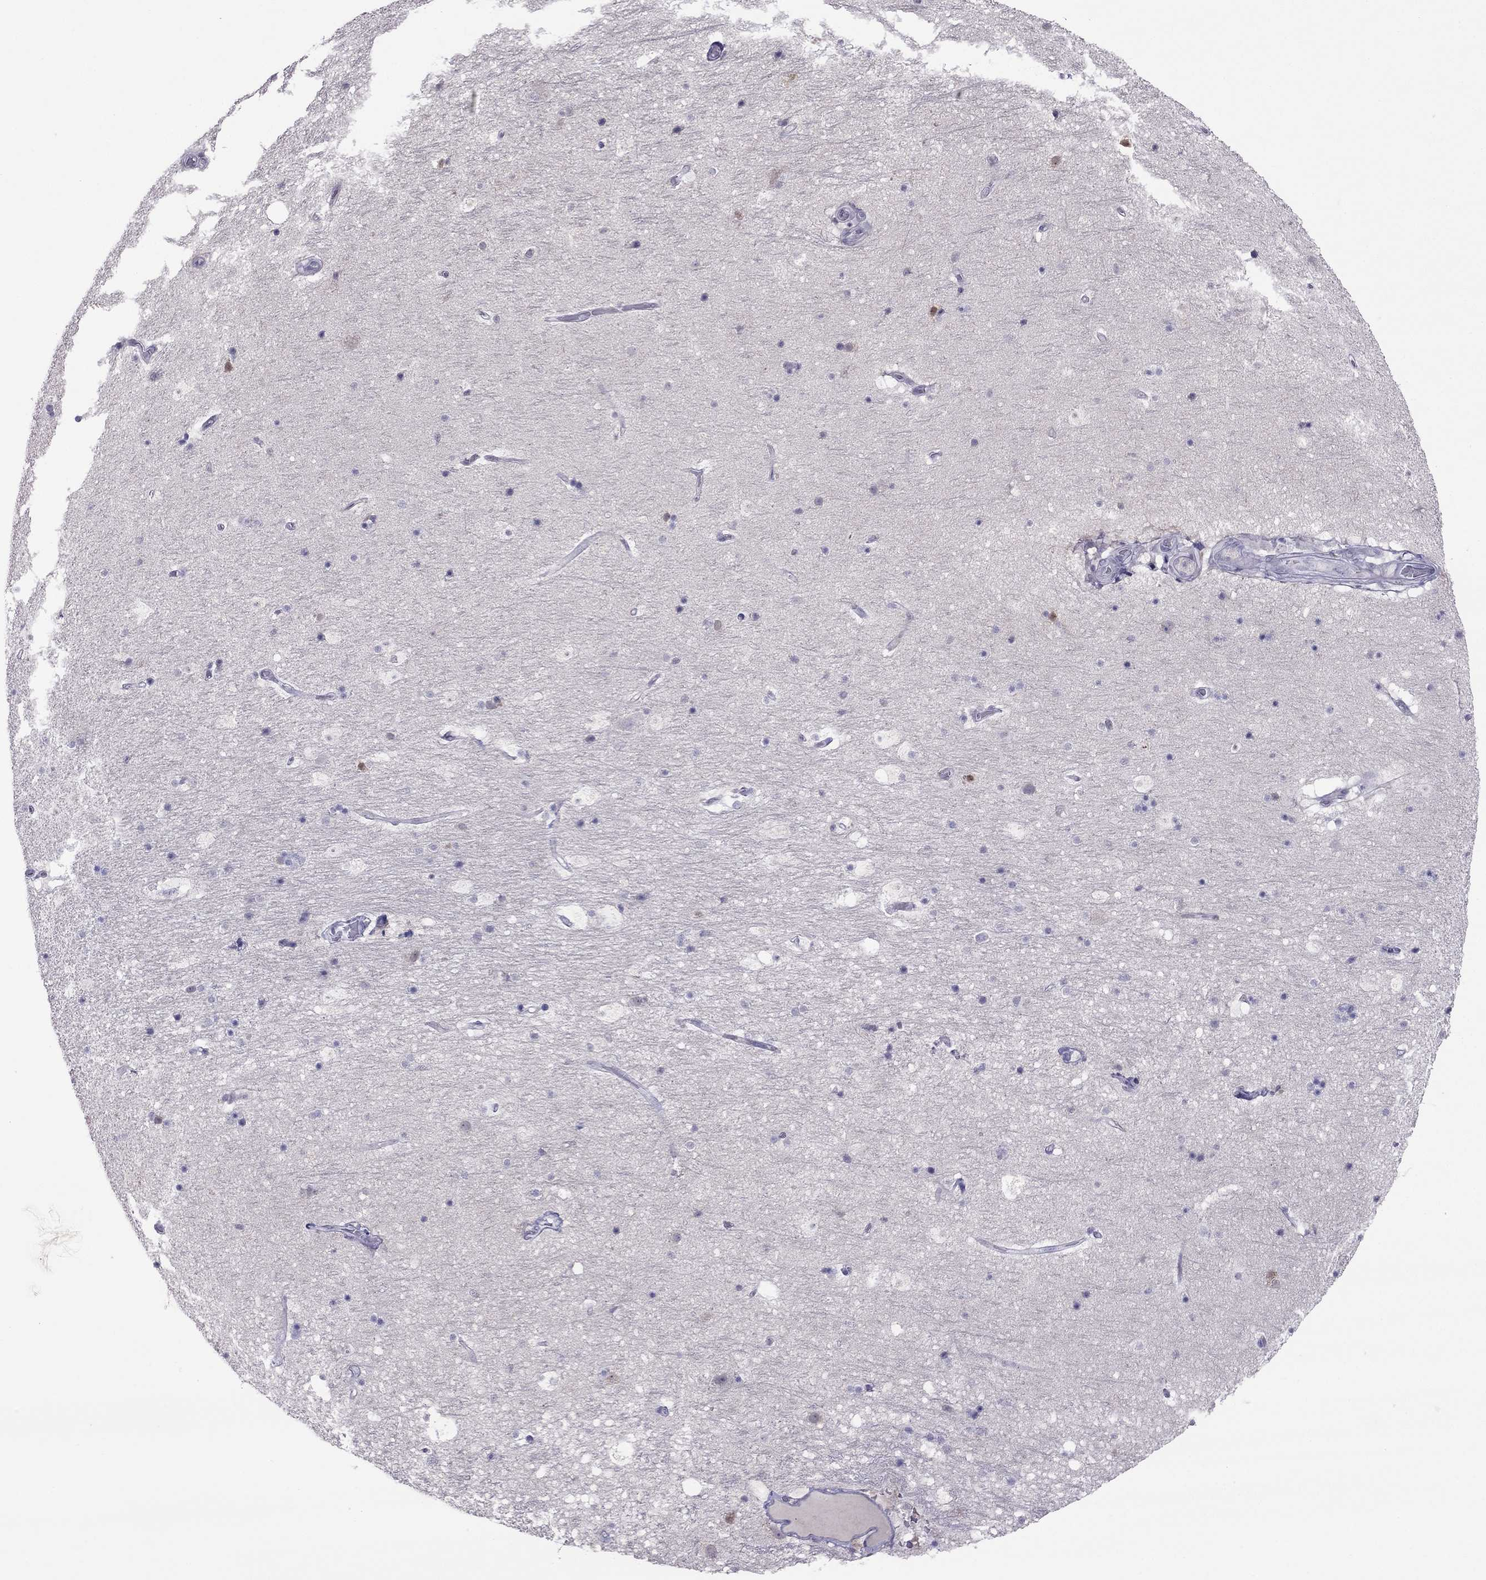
{"staining": {"intensity": "negative", "quantity": "none", "location": "none"}, "tissue": "hippocampus", "cell_type": "Glial cells", "image_type": "normal", "snomed": [{"axis": "morphology", "description": "Normal tissue, NOS"}, {"axis": "topography", "description": "Hippocampus"}], "caption": "High magnification brightfield microscopy of benign hippocampus stained with DAB (brown) and counterstained with hematoxylin (blue): glial cells show no significant positivity. (Immunohistochemistry, brightfield microscopy, high magnification).", "gene": "RGS8", "patient": {"sex": "male", "age": 51}}